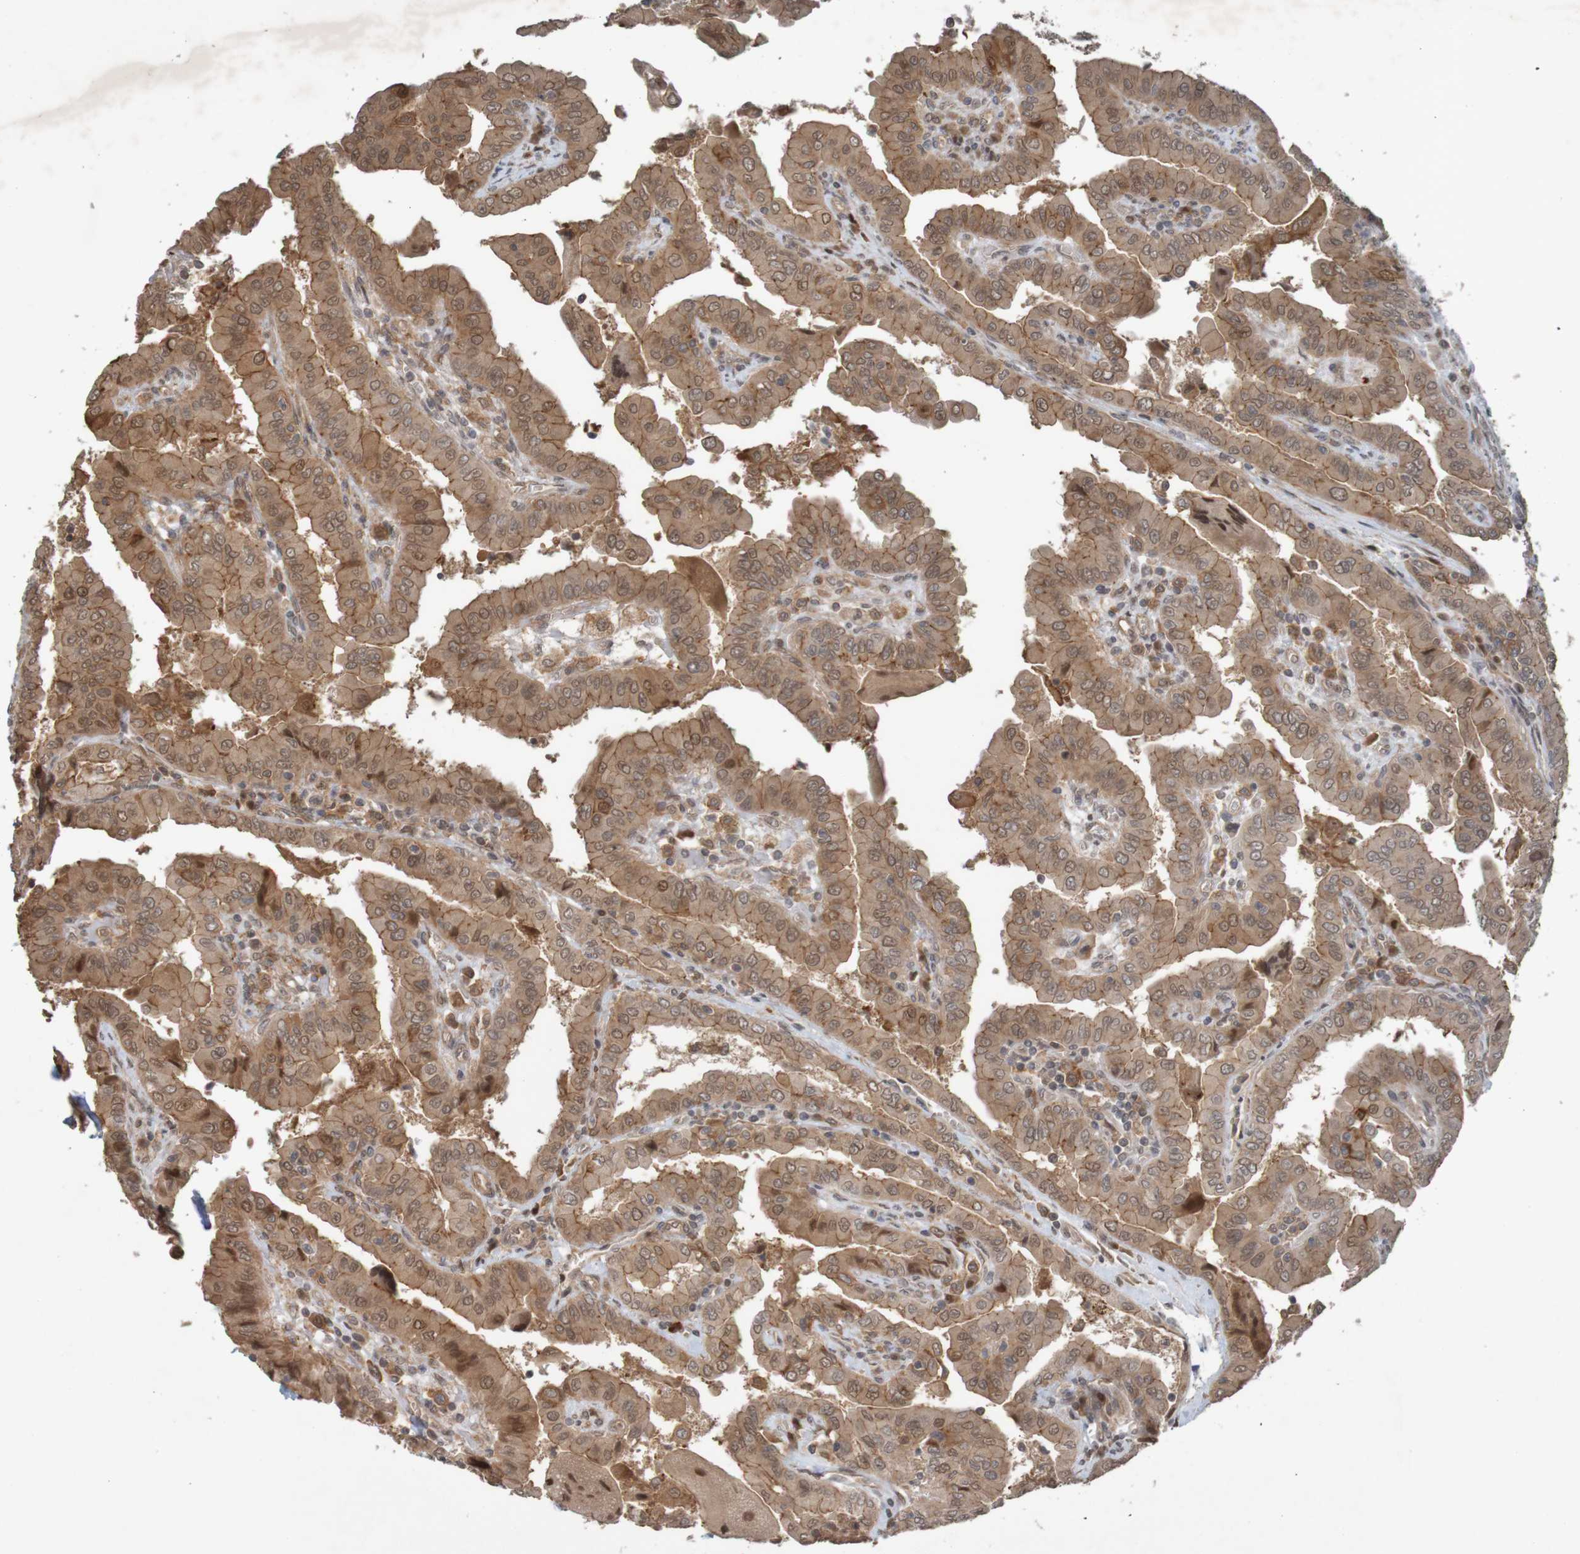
{"staining": {"intensity": "moderate", "quantity": ">75%", "location": "cytoplasmic/membranous"}, "tissue": "thyroid cancer", "cell_type": "Tumor cells", "image_type": "cancer", "snomed": [{"axis": "morphology", "description": "Papillary adenocarcinoma, NOS"}, {"axis": "topography", "description": "Thyroid gland"}], "caption": "About >75% of tumor cells in thyroid cancer exhibit moderate cytoplasmic/membranous protein staining as visualized by brown immunohistochemical staining.", "gene": "ARHGEF11", "patient": {"sex": "male", "age": 33}}